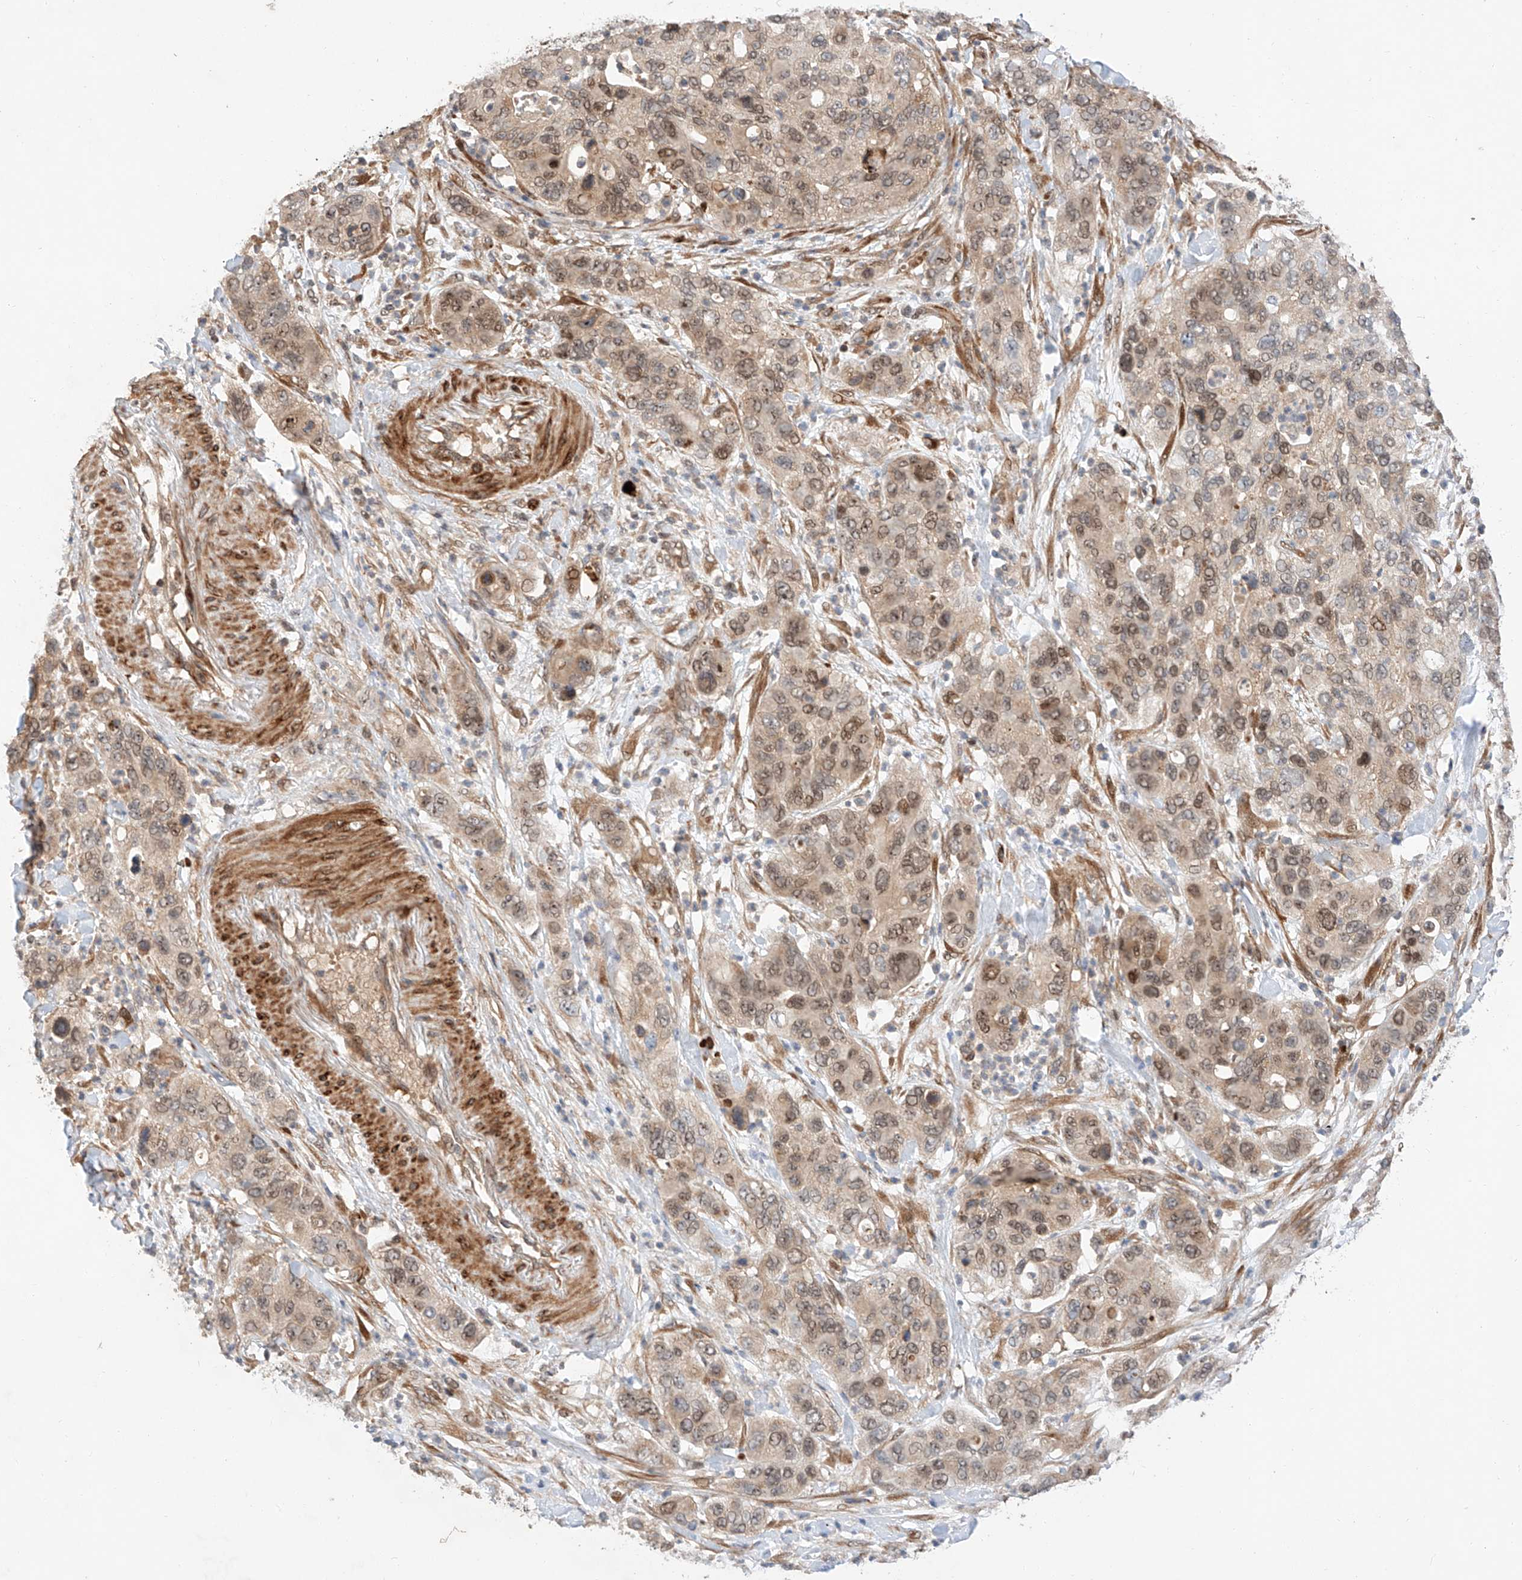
{"staining": {"intensity": "moderate", "quantity": "25%-75%", "location": "nuclear"}, "tissue": "pancreatic cancer", "cell_type": "Tumor cells", "image_type": "cancer", "snomed": [{"axis": "morphology", "description": "Adenocarcinoma, NOS"}, {"axis": "topography", "description": "Pancreas"}], "caption": "Approximately 25%-75% of tumor cells in human adenocarcinoma (pancreatic) show moderate nuclear protein positivity as visualized by brown immunohistochemical staining.", "gene": "RAB23", "patient": {"sex": "female", "age": 71}}